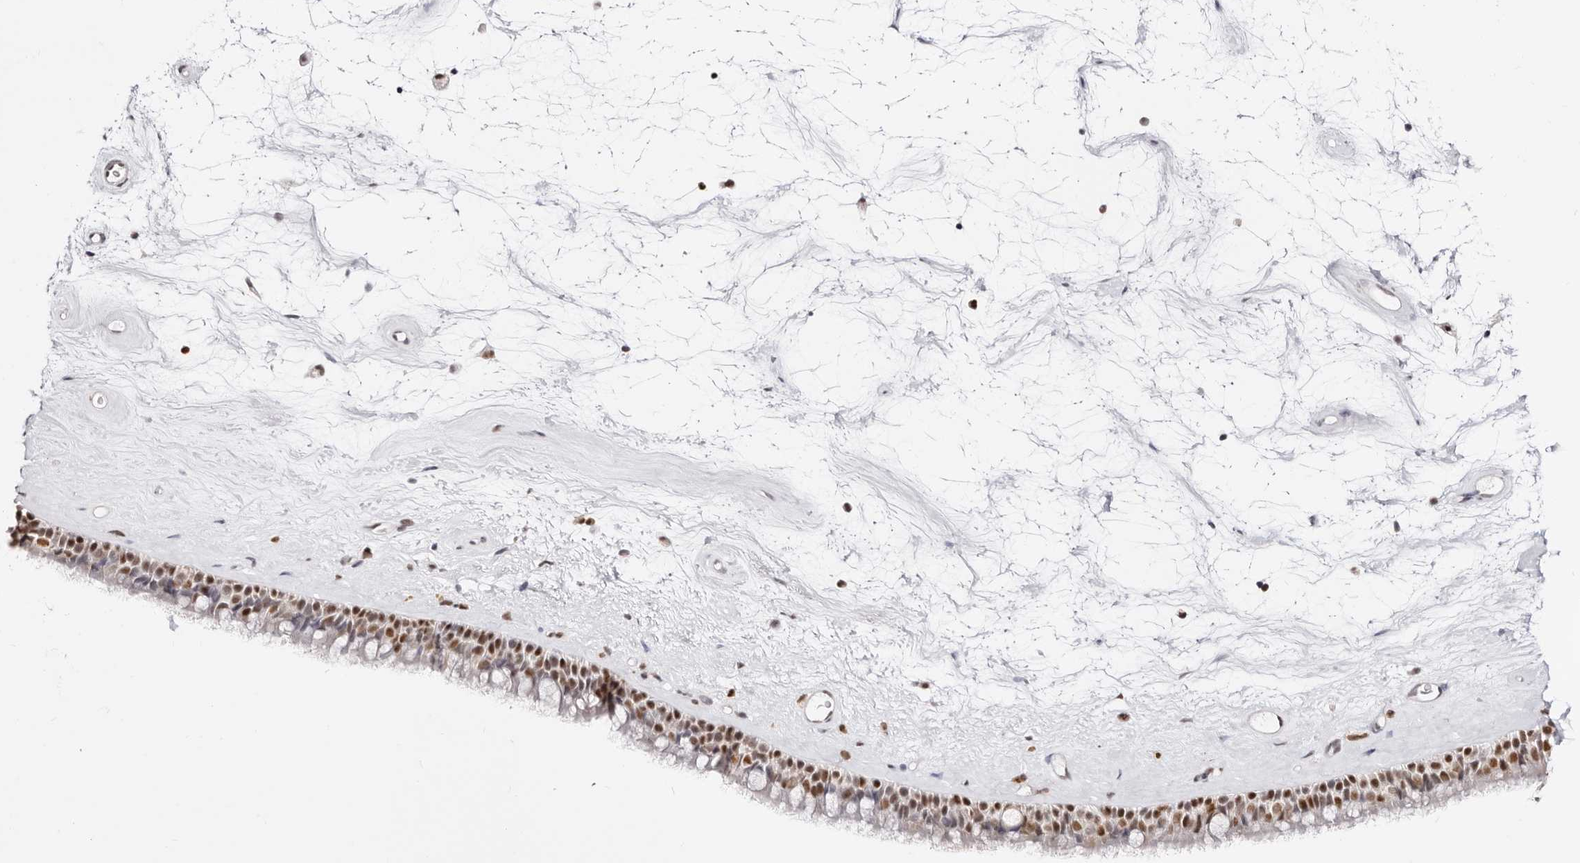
{"staining": {"intensity": "strong", "quantity": ">75%", "location": "nuclear"}, "tissue": "nasopharynx", "cell_type": "Respiratory epithelial cells", "image_type": "normal", "snomed": [{"axis": "morphology", "description": "Normal tissue, NOS"}, {"axis": "topography", "description": "Nasopharynx"}], "caption": "Immunohistochemical staining of unremarkable human nasopharynx shows >75% levels of strong nuclear protein expression in approximately >75% of respiratory epithelial cells. Immunohistochemistry stains the protein of interest in brown and the nuclei are stained blue.", "gene": "TKT", "patient": {"sex": "male", "age": 64}}